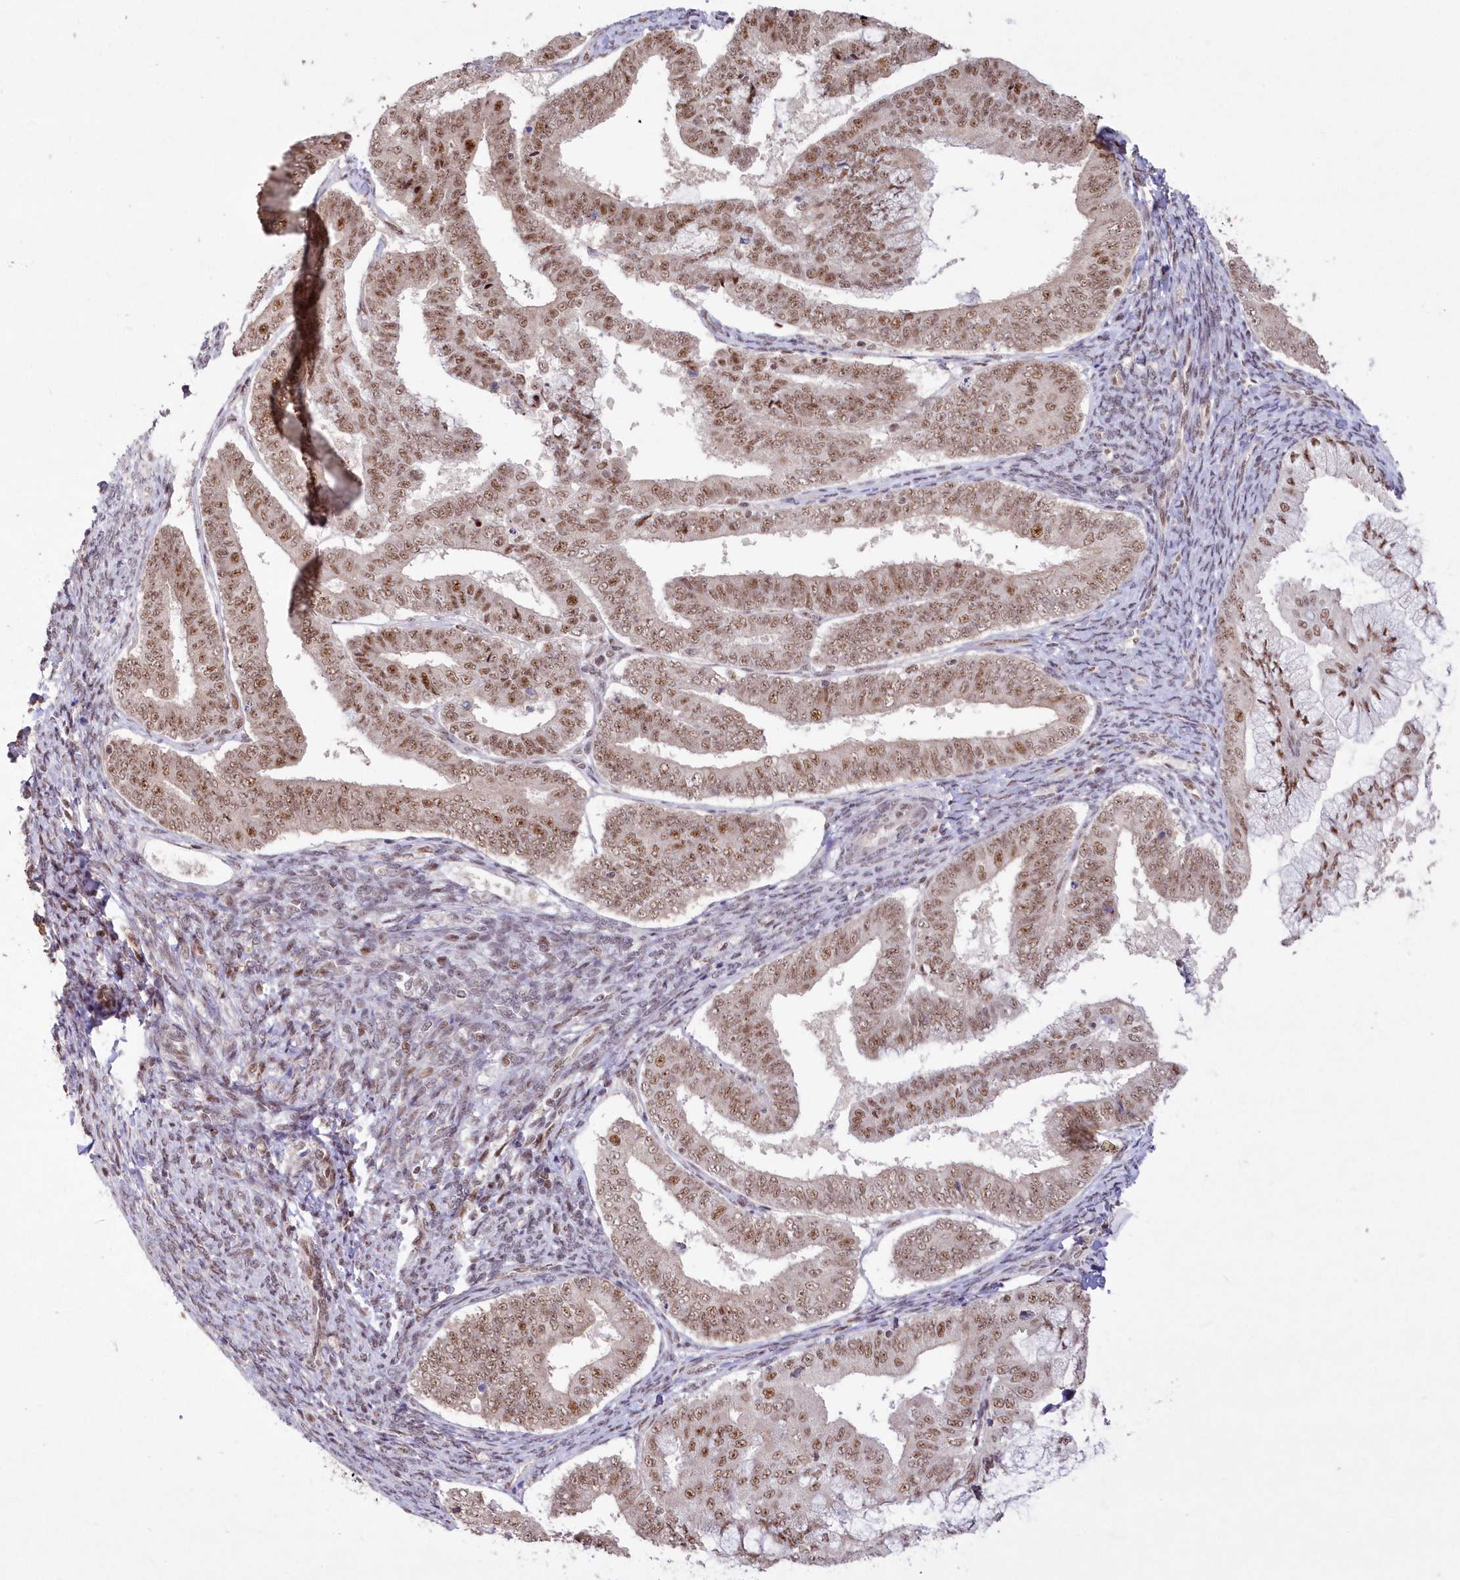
{"staining": {"intensity": "moderate", "quantity": ">75%", "location": "nuclear"}, "tissue": "endometrial cancer", "cell_type": "Tumor cells", "image_type": "cancer", "snomed": [{"axis": "morphology", "description": "Adenocarcinoma, NOS"}, {"axis": "topography", "description": "Endometrium"}], "caption": "Human adenocarcinoma (endometrial) stained with a protein marker exhibits moderate staining in tumor cells.", "gene": "WBP1L", "patient": {"sex": "female", "age": 63}}